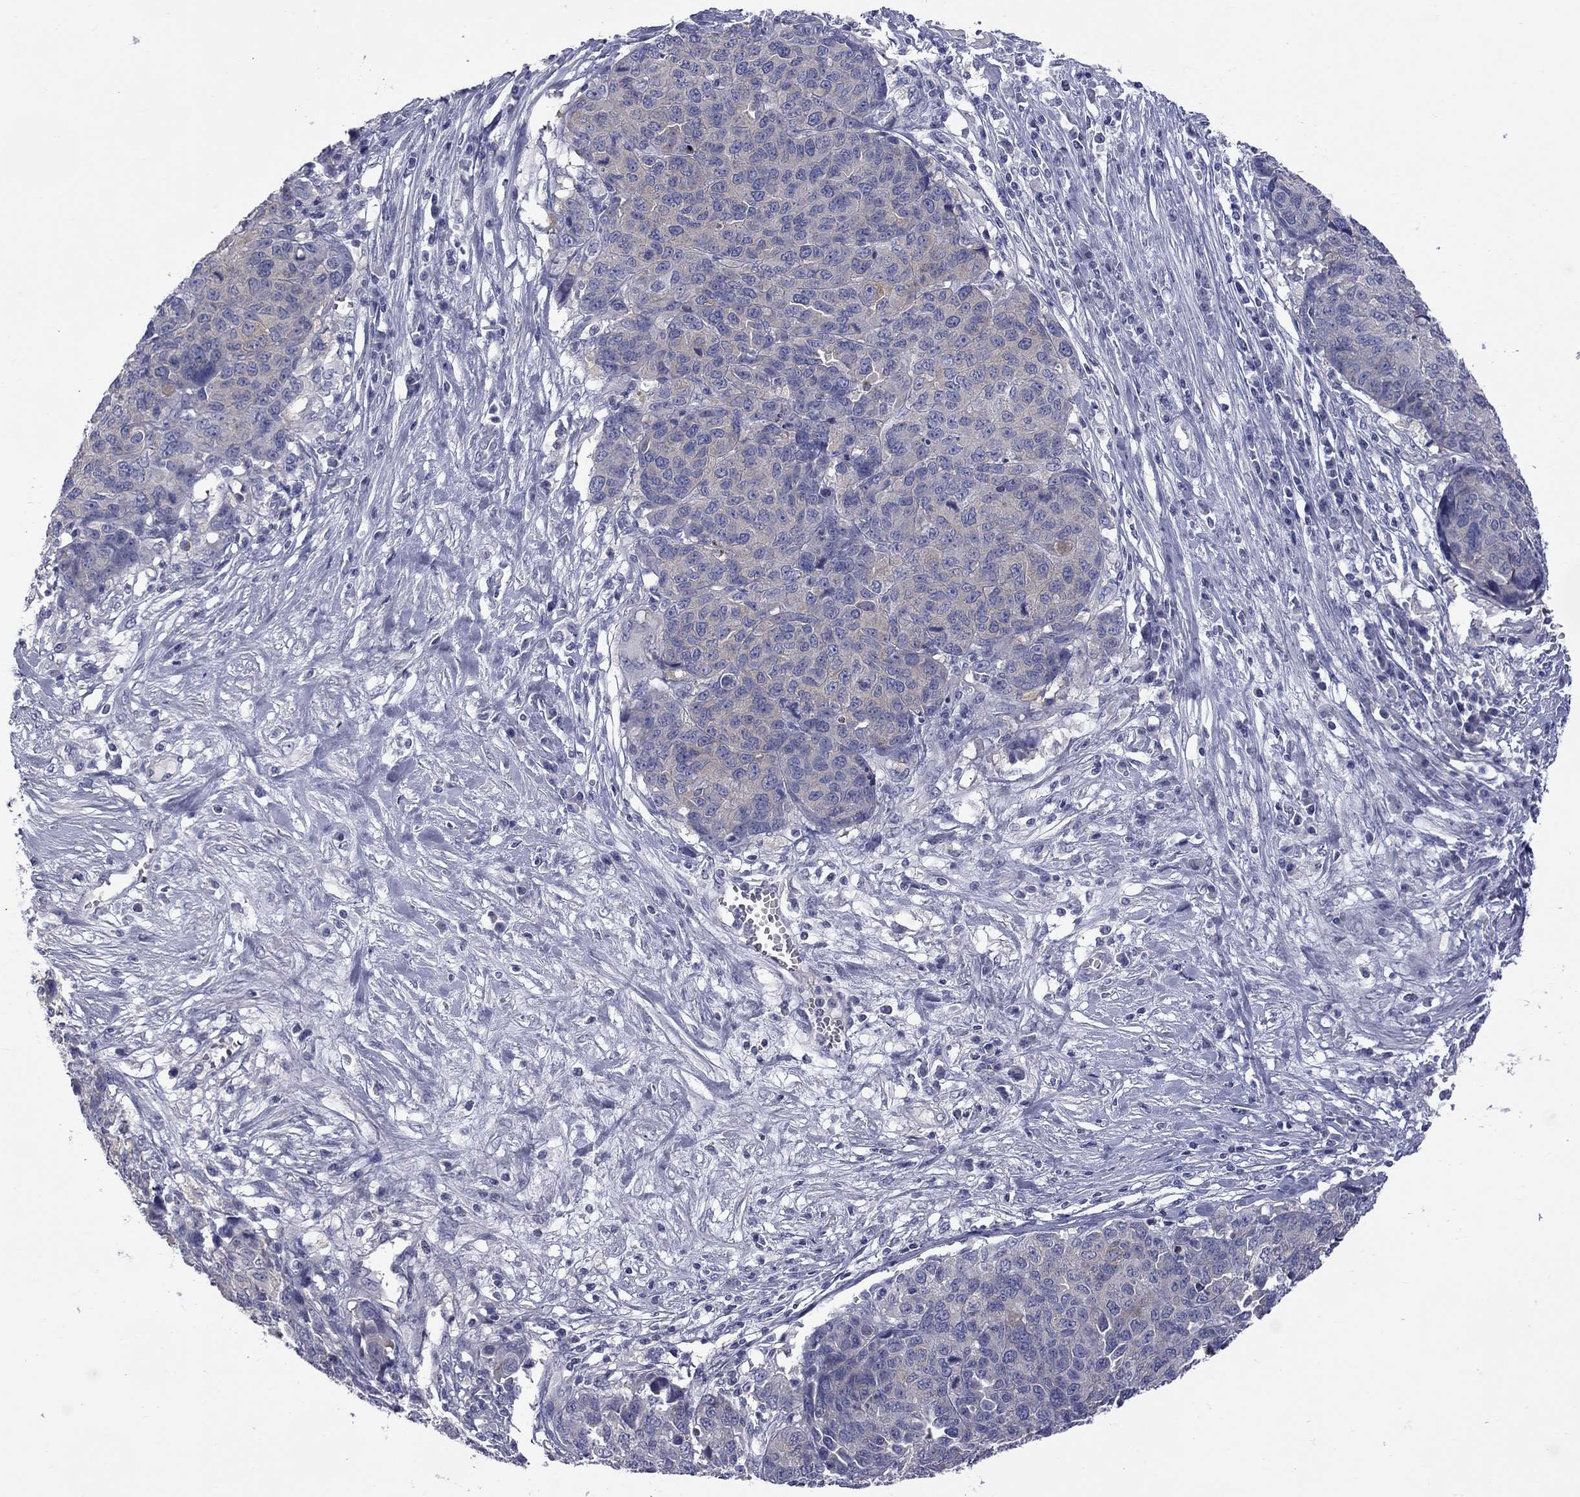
{"staining": {"intensity": "weak", "quantity": "<25%", "location": "cytoplasmic/membranous"}, "tissue": "ovarian cancer", "cell_type": "Tumor cells", "image_type": "cancer", "snomed": [{"axis": "morphology", "description": "Cystadenocarcinoma, serous, NOS"}, {"axis": "topography", "description": "Ovary"}], "caption": "This is an immunohistochemistry image of ovarian cancer (serous cystadenocarcinoma). There is no positivity in tumor cells.", "gene": "ABCB4", "patient": {"sex": "female", "age": 87}}